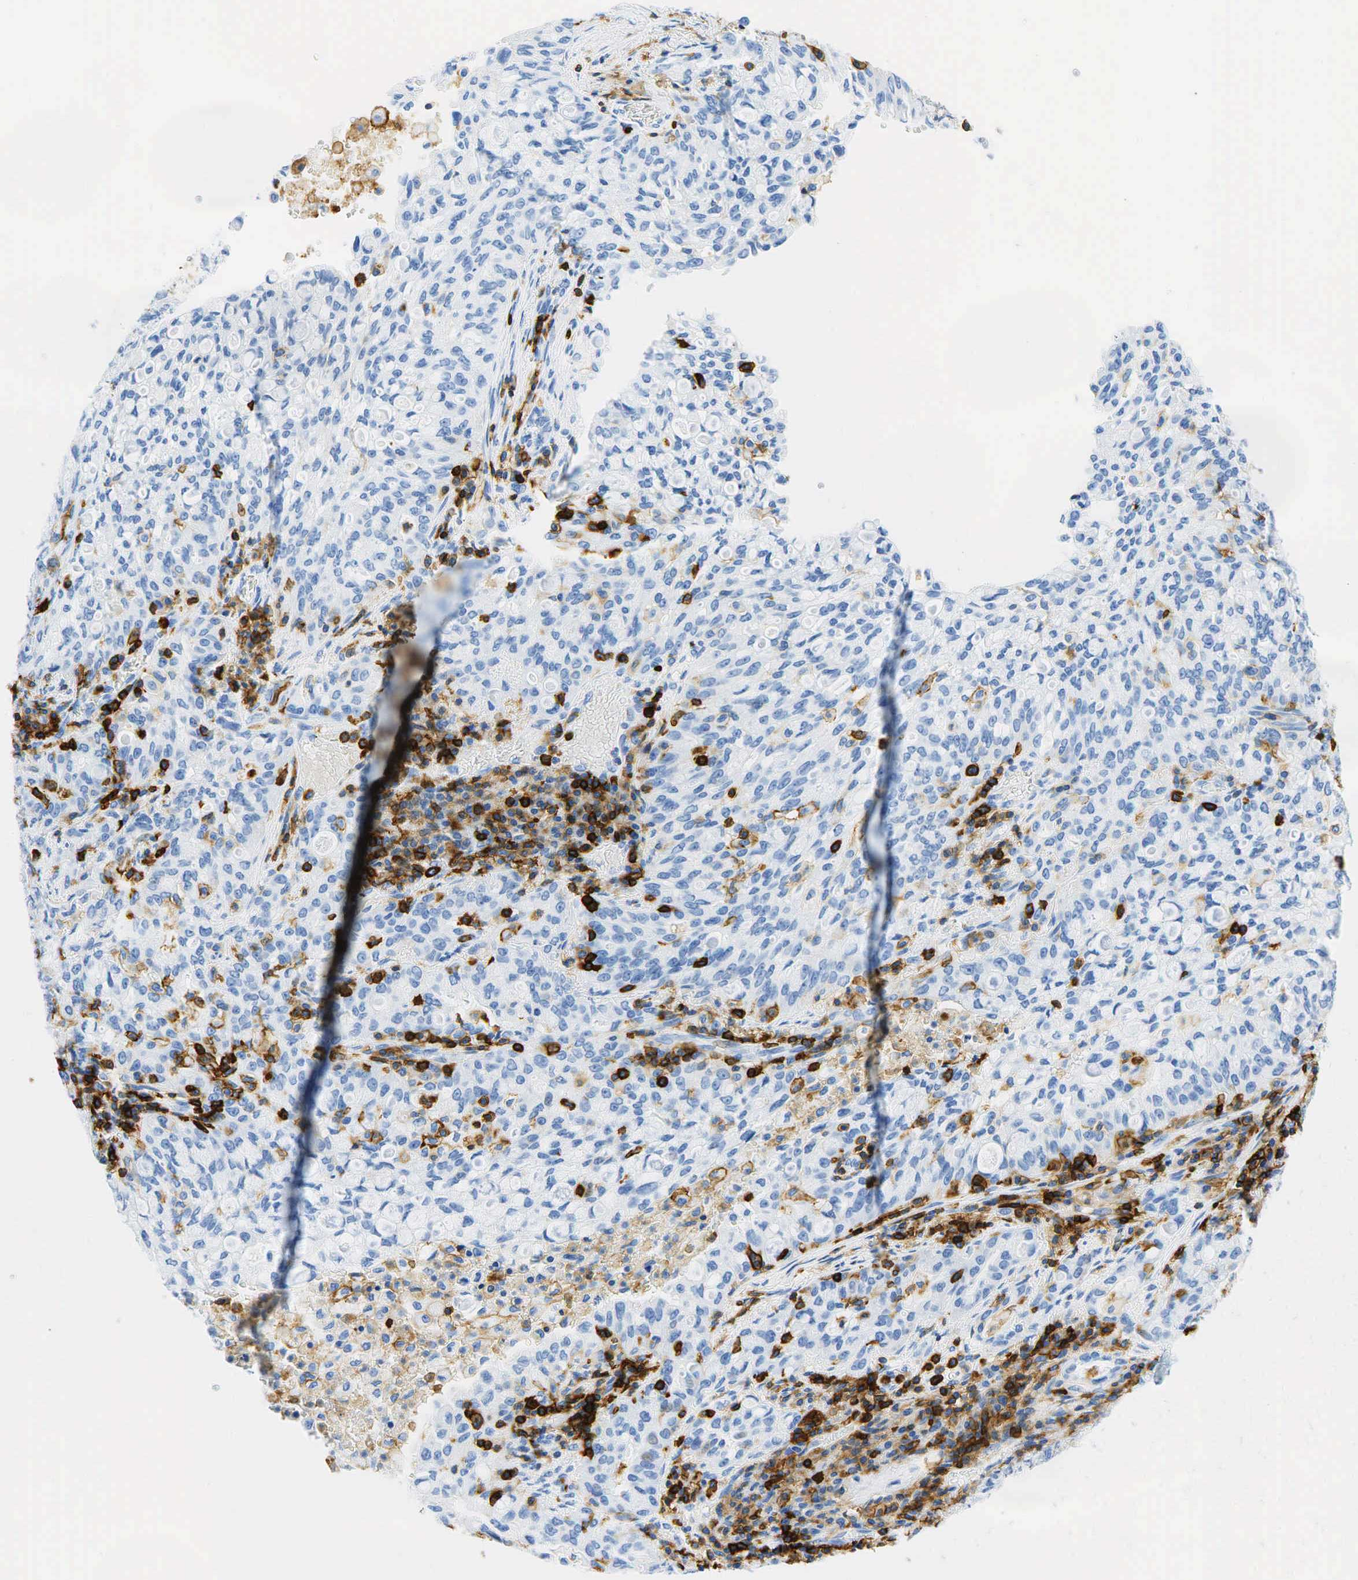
{"staining": {"intensity": "negative", "quantity": "none", "location": "none"}, "tissue": "lung cancer", "cell_type": "Tumor cells", "image_type": "cancer", "snomed": [{"axis": "morphology", "description": "Adenocarcinoma, NOS"}, {"axis": "topography", "description": "Lung"}], "caption": "There is no significant expression in tumor cells of lung cancer.", "gene": "PTPRC", "patient": {"sex": "female", "age": 44}}